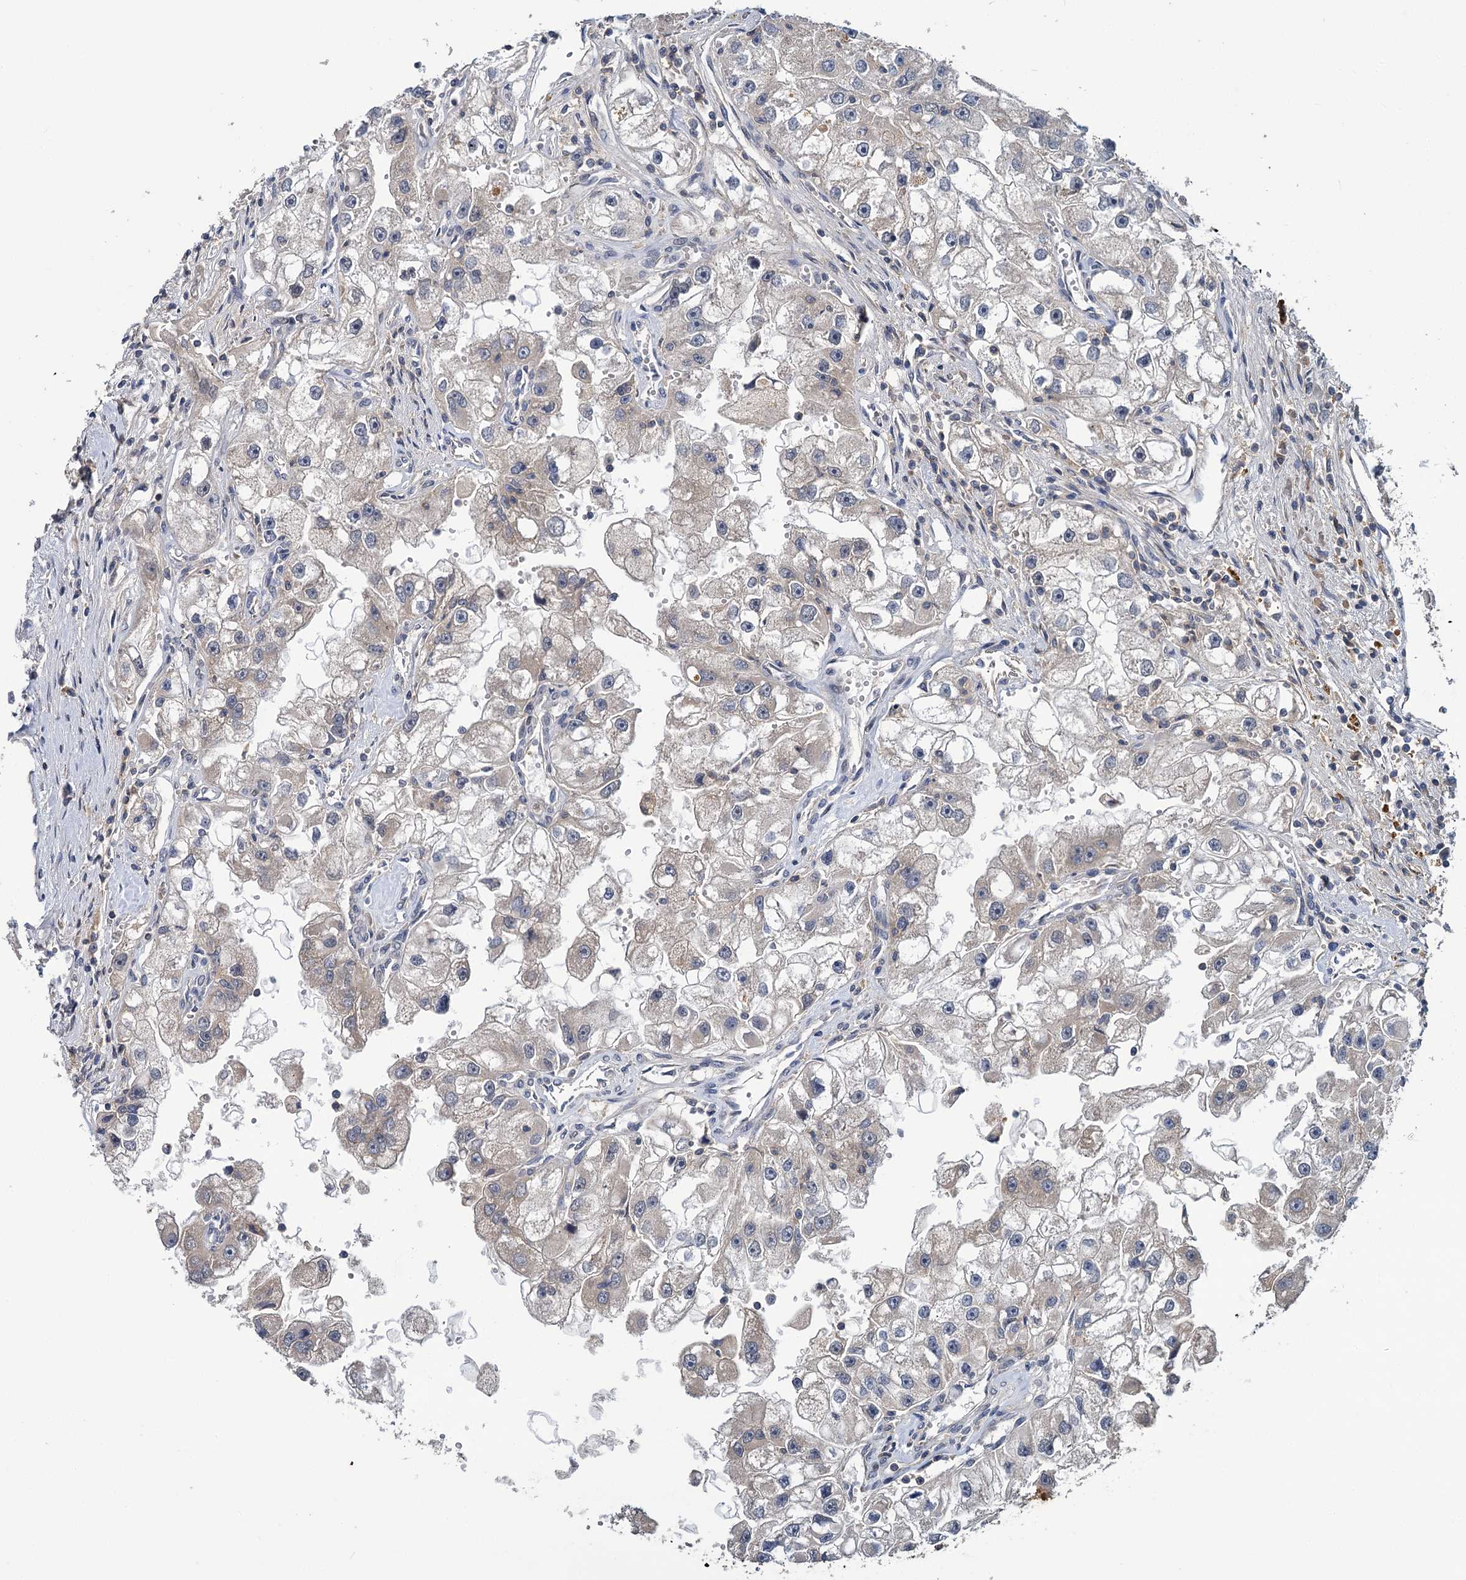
{"staining": {"intensity": "negative", "quantity": "none", "location": "none"}, "tissue": "renal cancer", "cell_type": "Tumor cells", "image_type": "cancer", "snomed": [{"axis": "morphology", "description": "Adenocarcinoma, NOS"}, {"axis": "topography", "description": "Kidney"}], "caption": "This is an immunohistochemistry photomicrograph of adenocarcinoma (renal). There is no positivity in tumor cells.", "gene": "TMEM39A", "patient": {"sex": "male", "age": 63}}